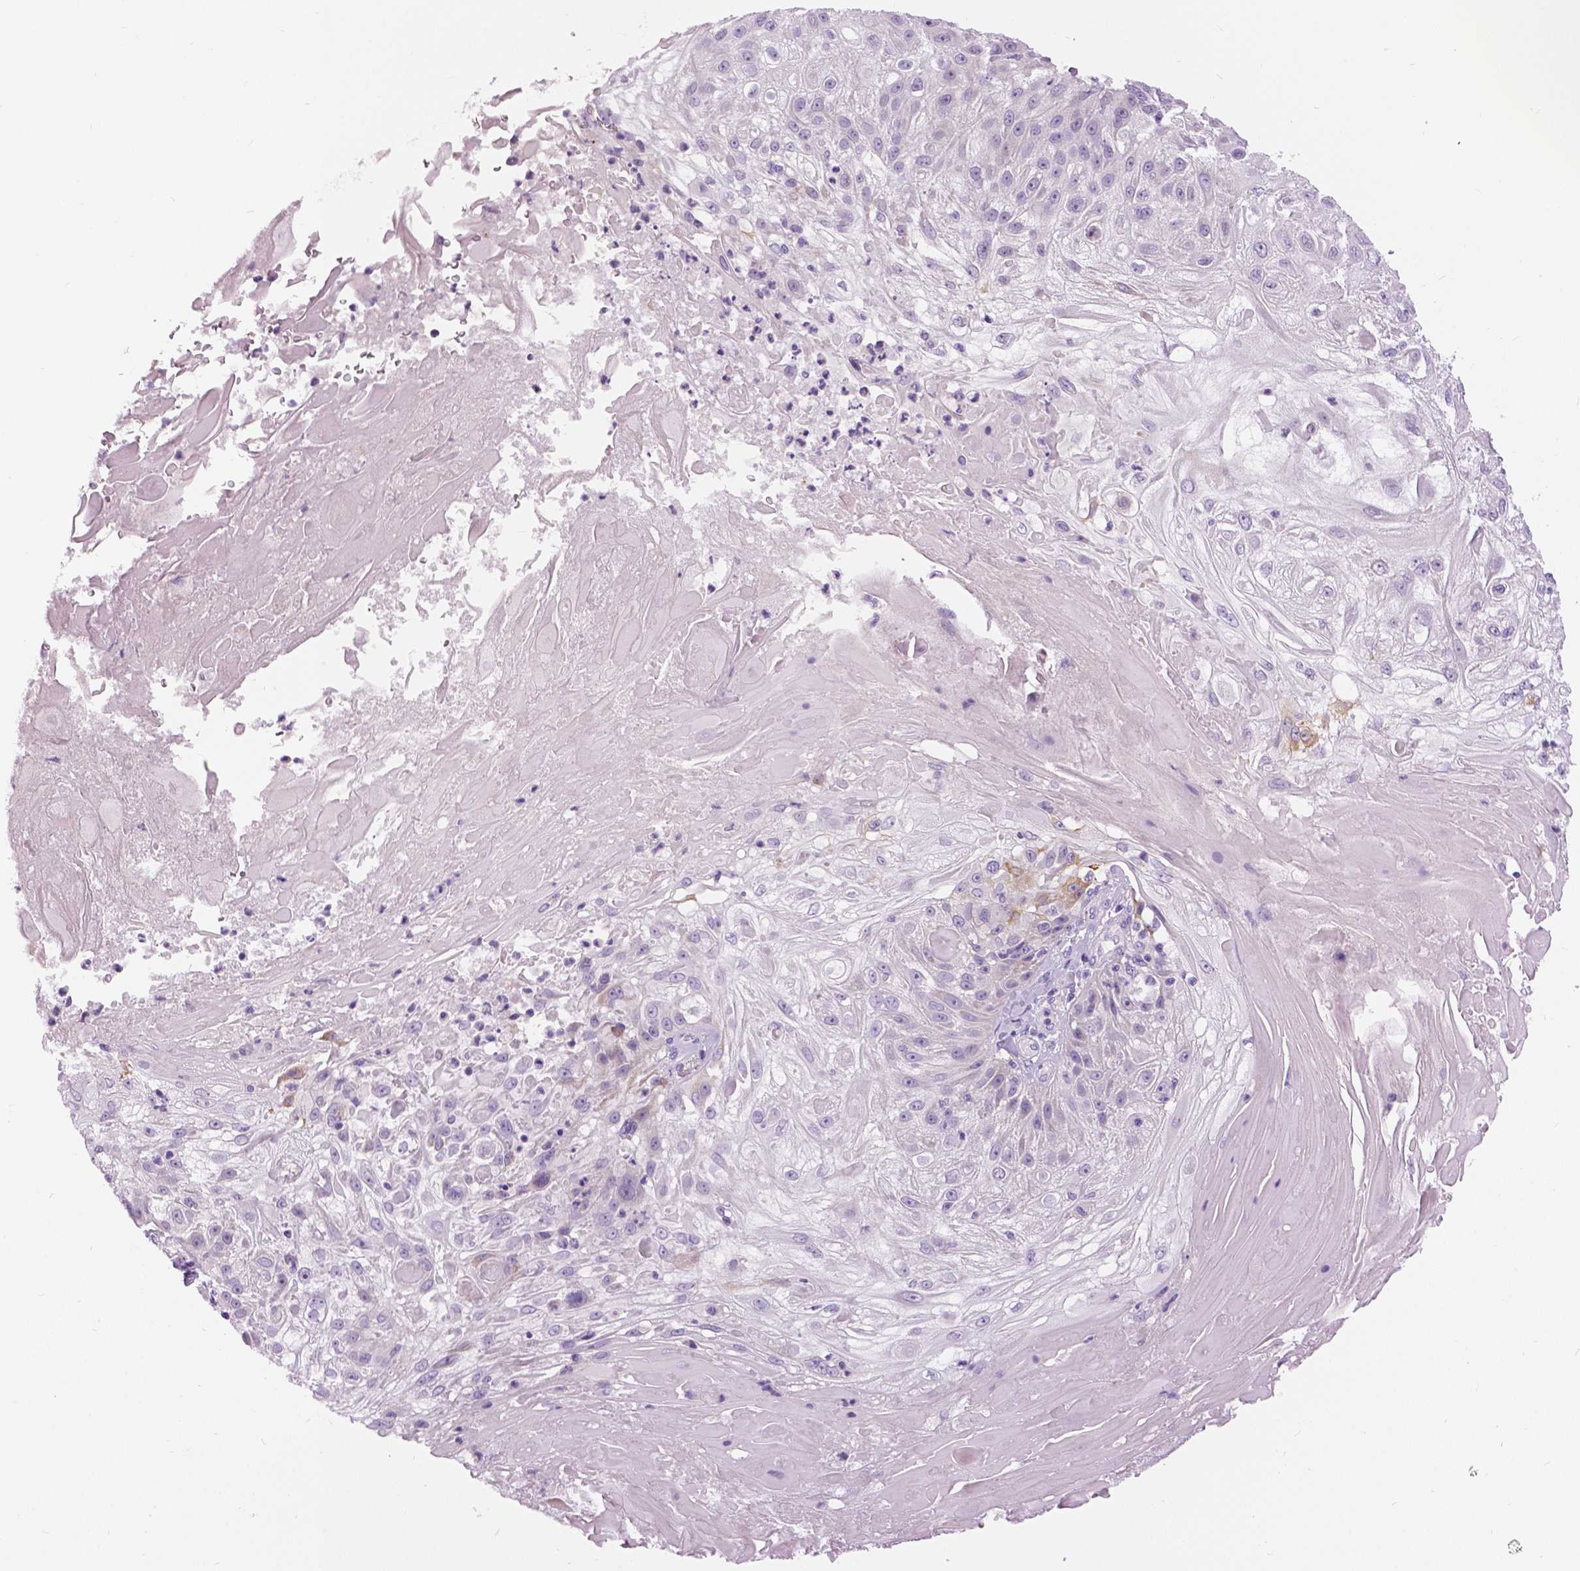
{"staining": {"intensity": "negative", "quantity": "none", "location": "none"}, "tissue": "skin cancer", "cell_type": "Tumor cells", "image_type": "cancer", "snomed": [{"axis": "morphology", "description": "Normal tissue, NOS"}, {"axis": "morphology", "description": "Squamous cell carcinoma, NOS"}, {"axis": "topography", "description": "Skin"}], "caption": "High power microscopy histopathology image of an immunohistochemistry (IHC) micrograph of skin squamous cell carcinoma, revealing no significant staining in tumor cells. (Stains: DAB immunohistochemistry with hematoxylin counter stain, Microscopy: brightfield microscopy at high magnification).", "gene": "TP53TG5", "patient": {"sex": "female", "age": 83}}